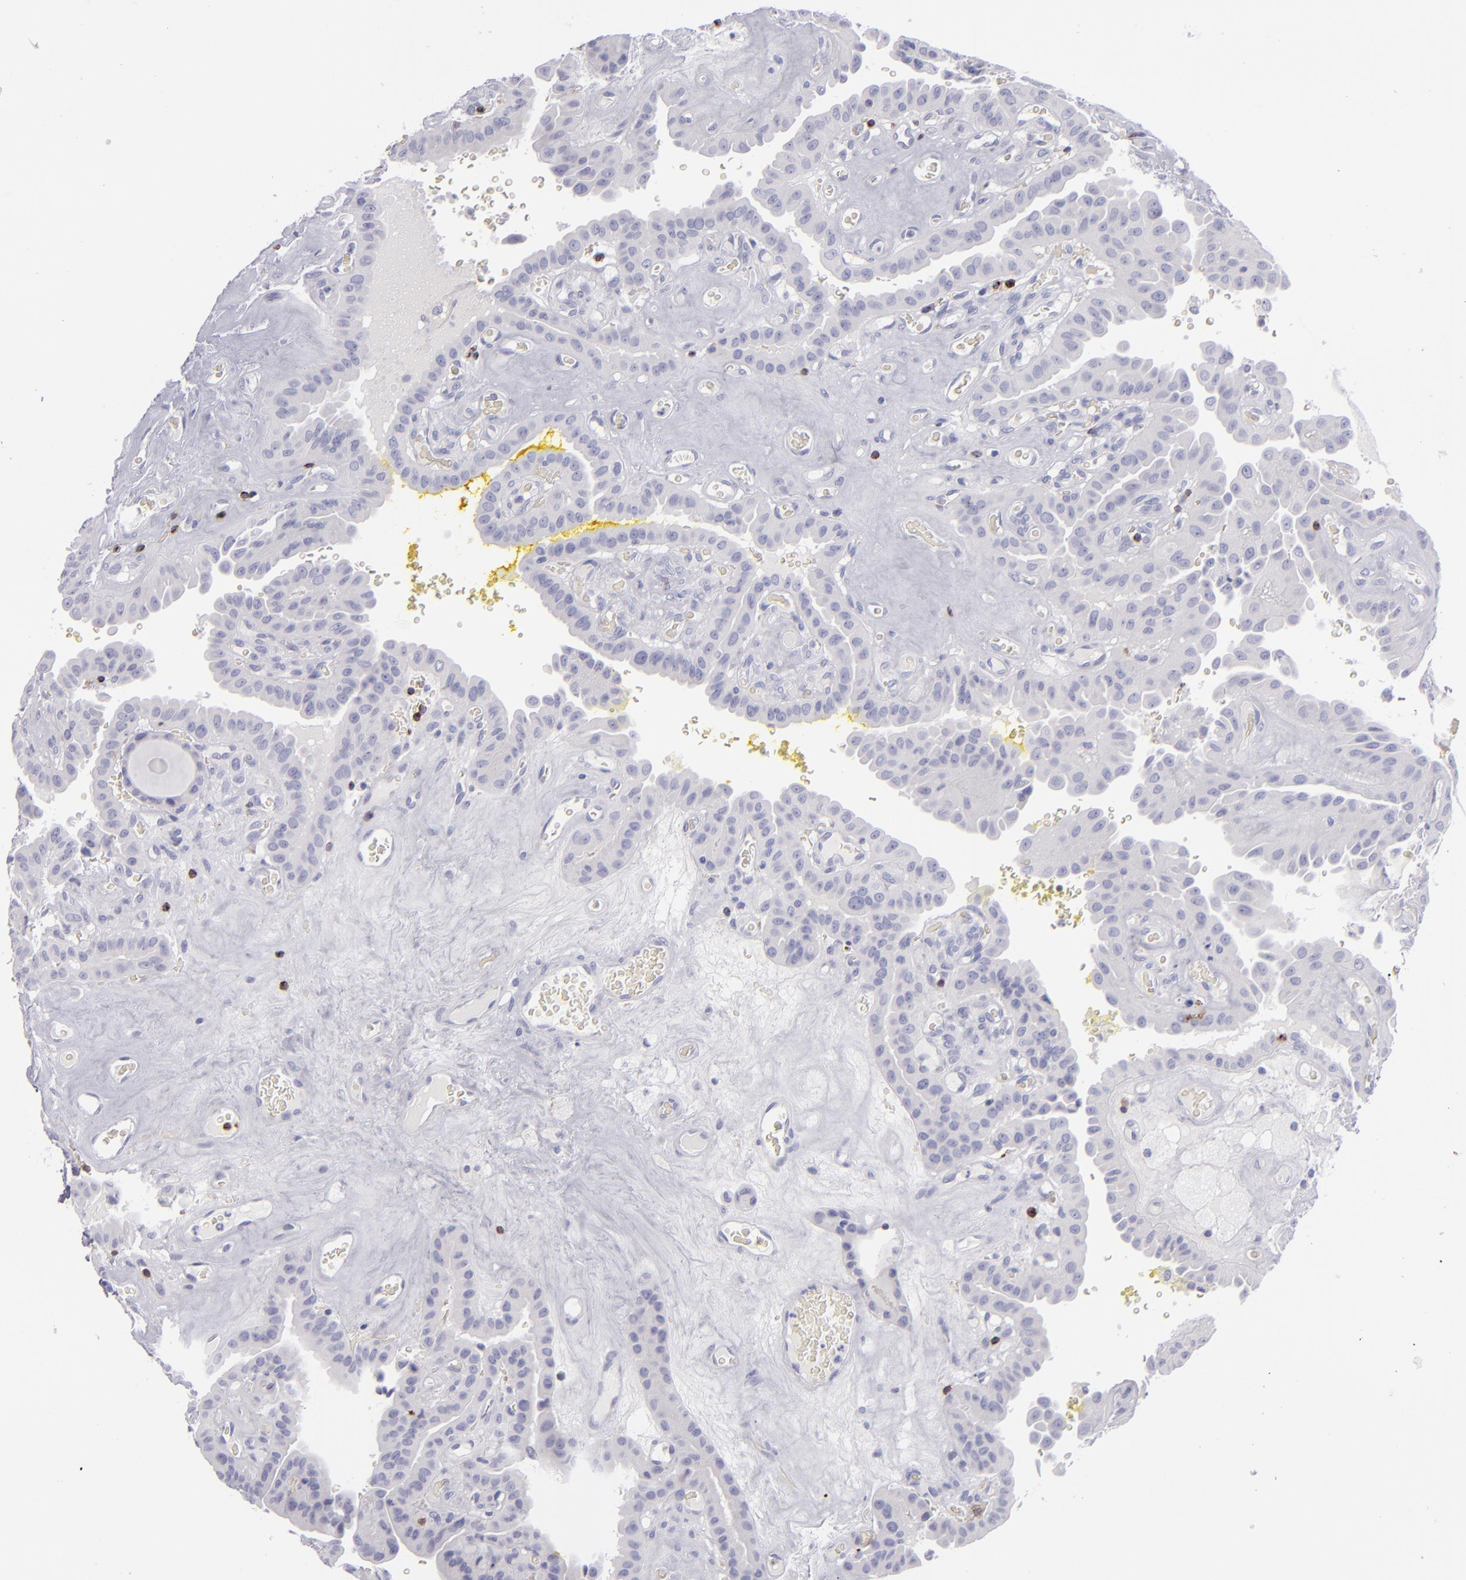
{"staining": {"intensity": "negative", "quantity": "none", "location": "none"}, "tissue": "thyroid cancer", "cell_type": "Tumor cells", "image_type": "cancer", "snomed": [{"axis": "morphology", "description": "Papillary adenocarcinoma, NOS"}, {"axis": "topography", "description": "Thyroid gland"}], "caption": "Image shows no protein positivity in tumor cells of thyroid cancer (papillary adenocarcinoma) tissue. The staining was performed using DAB to visualize the protein expression in brown, while the nuclei were stained in blue with hematoxylin (Magnification: 20x).", "gene": "CD2", "patient": {"sex": "male", "age": 87}}